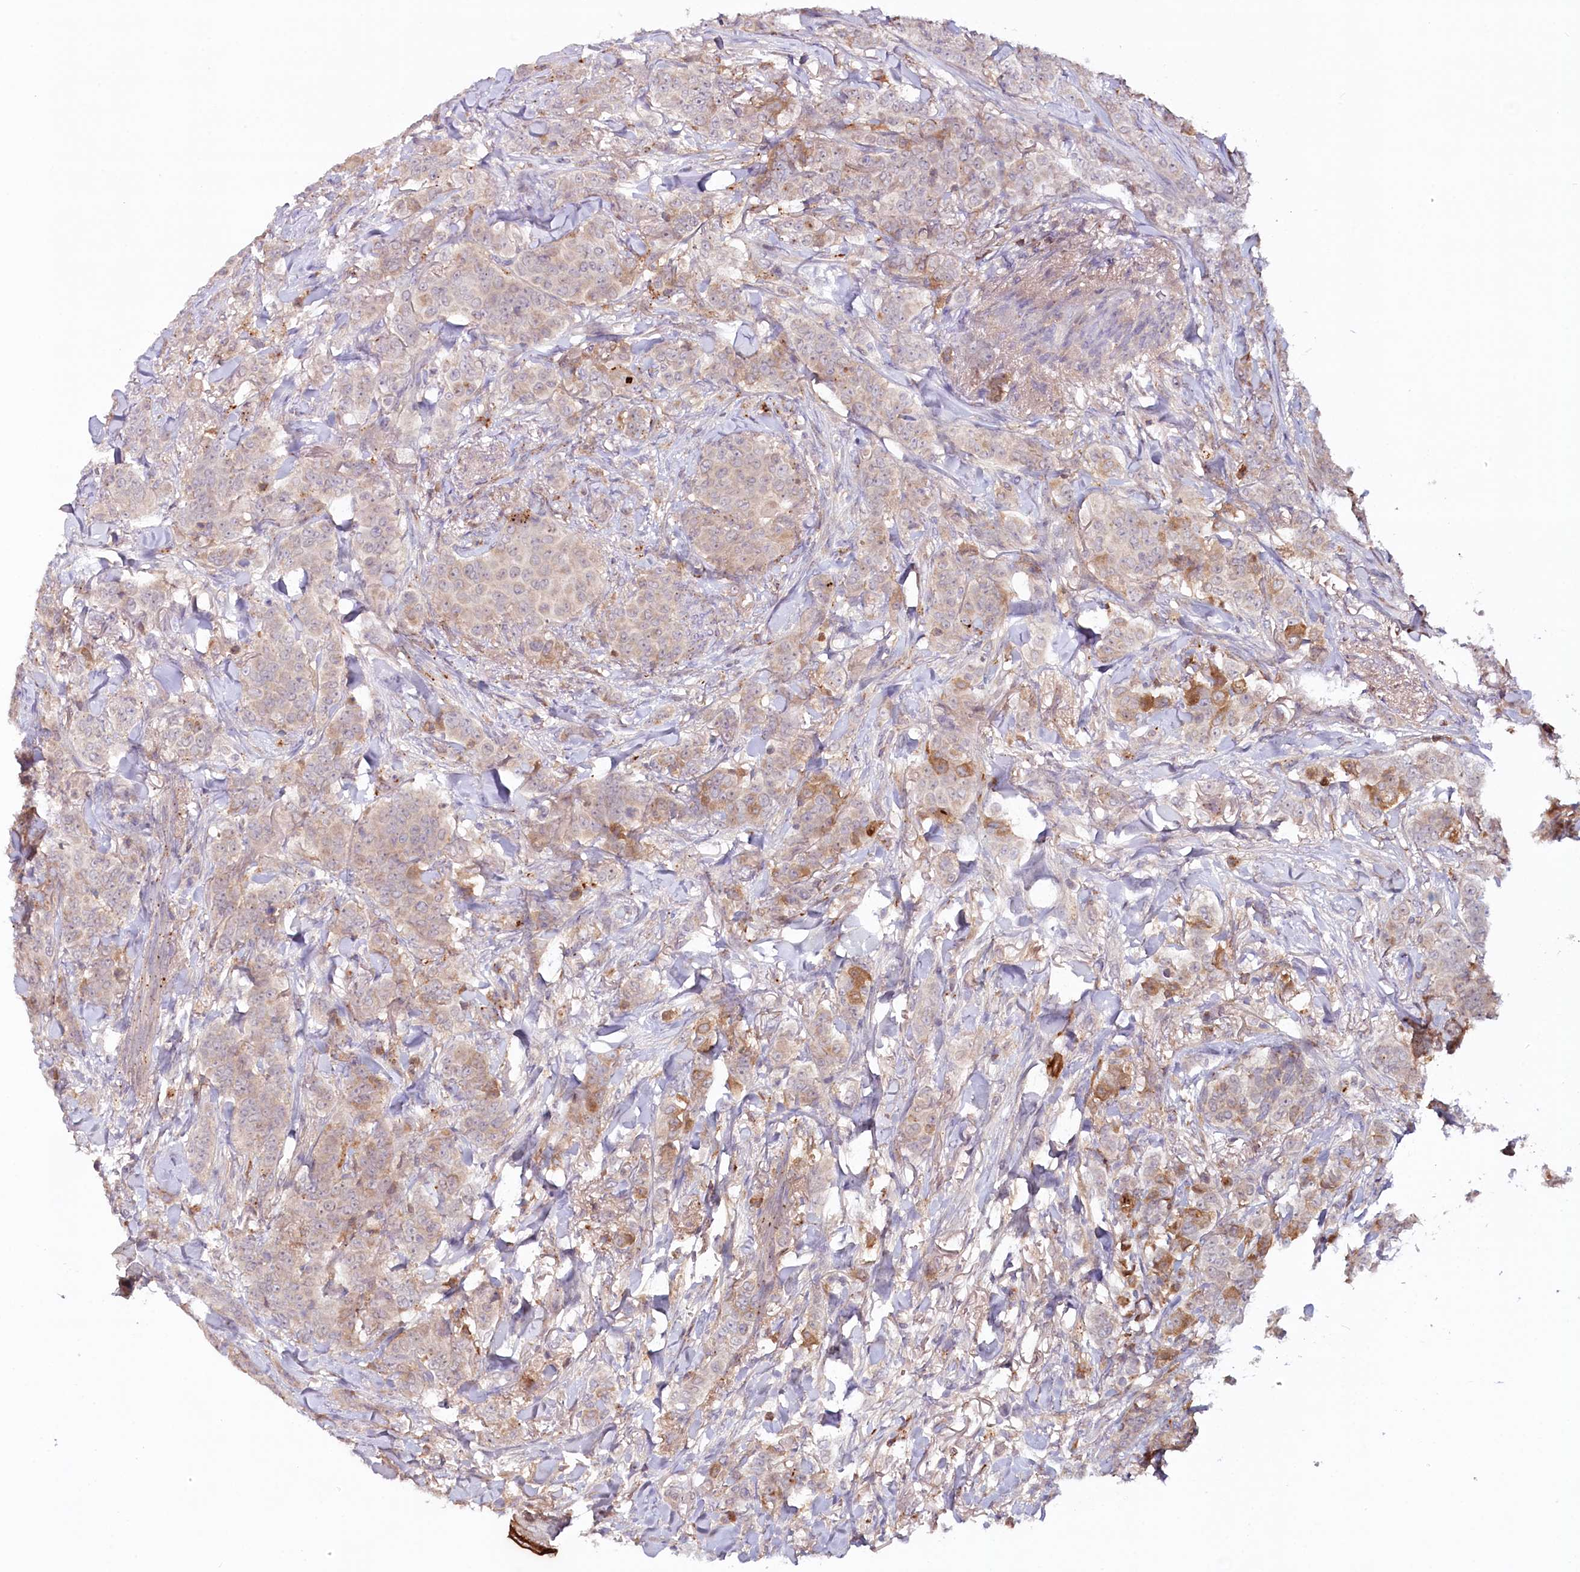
{"staining": {"intensity": "moderate", "quantity": "<25%", "location": "cytoplasmic/membranous"}, "tissue": "breast cancer", "cell_type": "Tumor cells", "image_type": "cancer", "snomed": [{"axis": "morphology", "description": "Duct carcinoma"}, {"axis": "topography", "description": "Breast"}], "caption": "There is low levels of moderate cytoplasmic/membranous expression in tumor cells of breast cancer (infiltrating ductal carcinoma), as demonstrated by immunohistochemical staining (brown color).", "gene": "PSAPL1", "patient": {"sex": "female", "age": 40}}